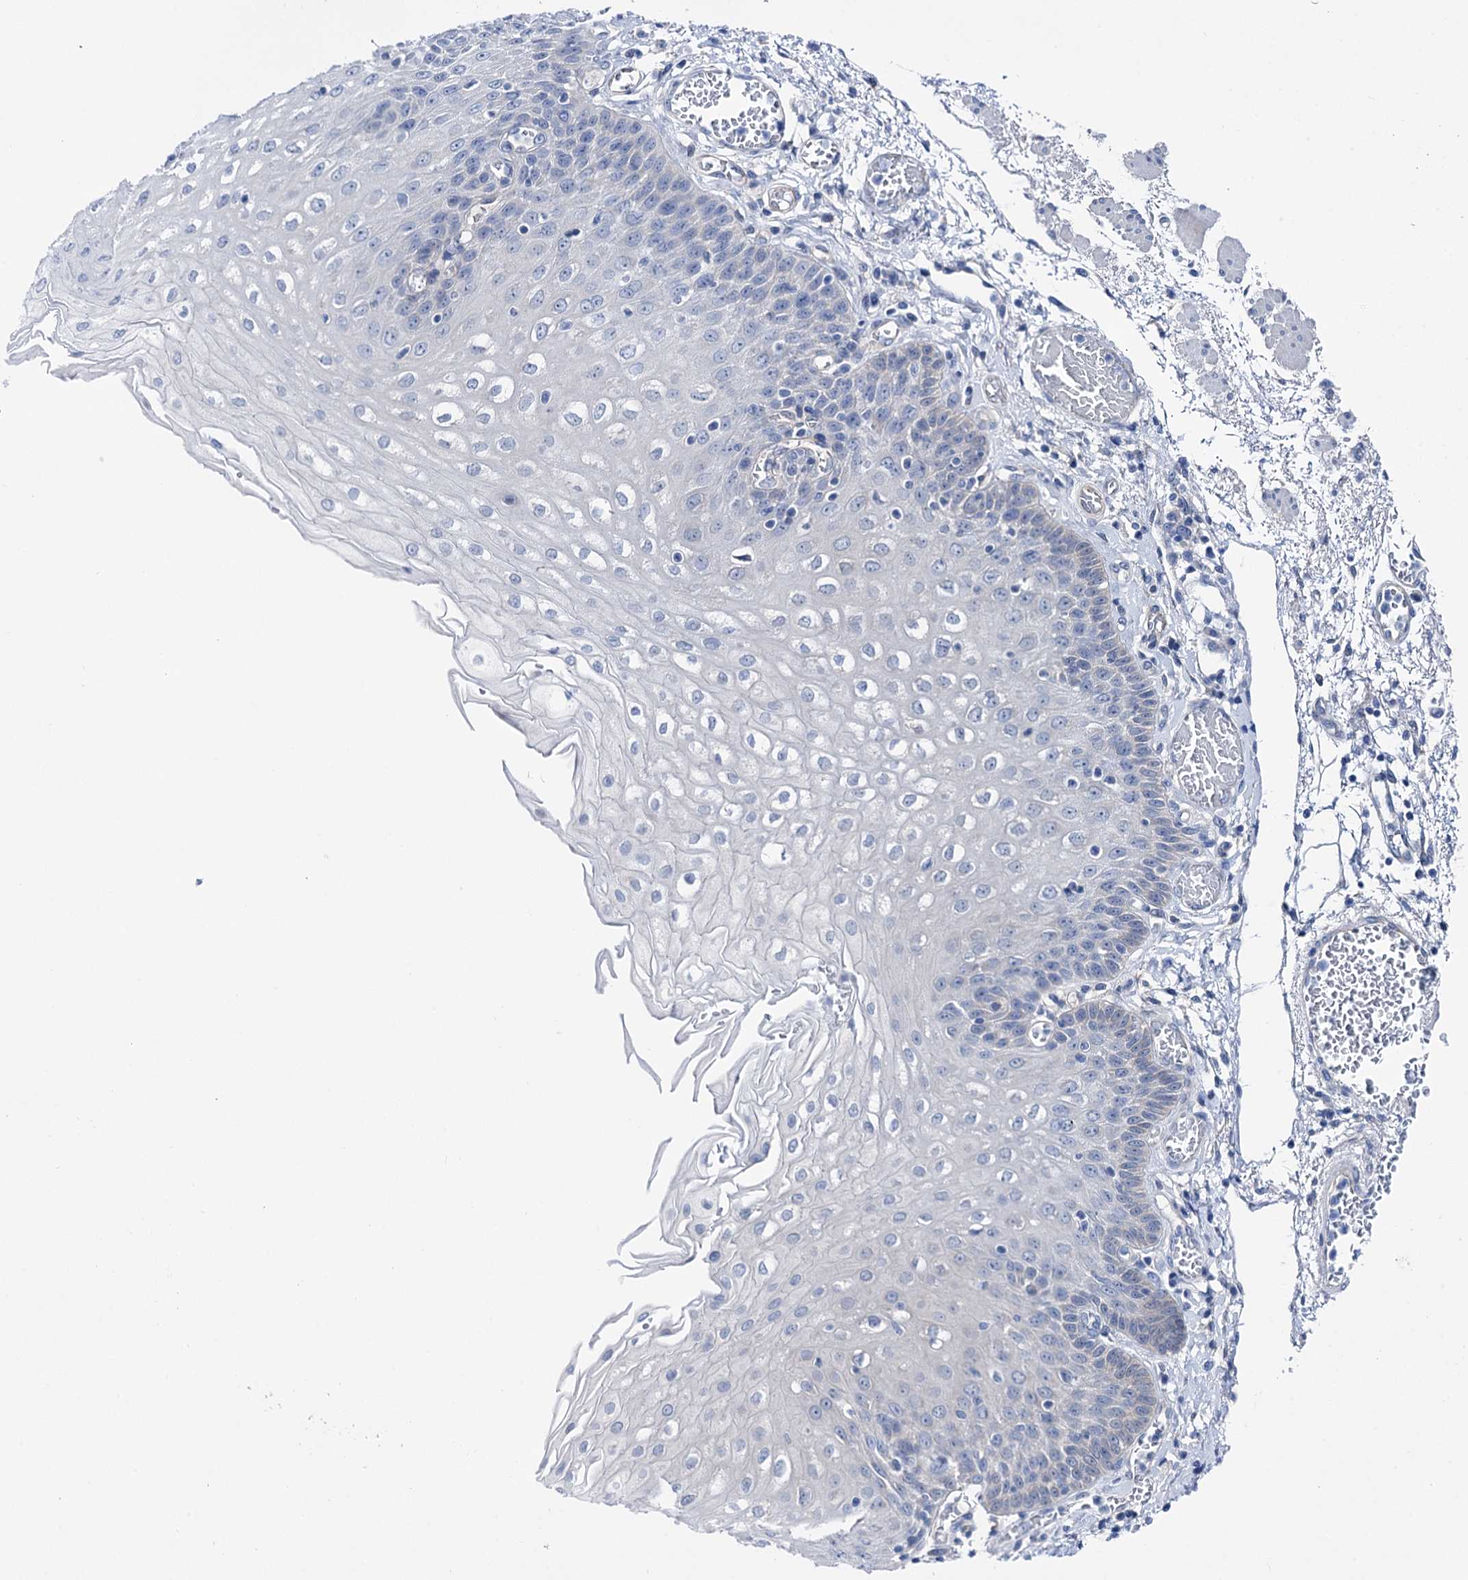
{"staining": {"intensity": "negative", "quantity": "none", "location": "none"}, "tissue": "esophagus", "cell_type": "Squamous epithelial cells", "image_type": "normal", "snomed": [{"axis": "morphology", "description": "Normal tissue, NOS"}, {"axis": "topography", "description": "Esophagus"}], "caption": "Immunohistochemistry (IHC) image of normal esophagus: human esophagus stained with DAB (3,3'-diaminobenzidine) displays no significant protein staining in squamous epithelial cells. (DAB (3,3'-diaminobenzidine) immunohistochemistry (IHC) with hematoxylin counter stain).", "gene": "SHROOM1", "patient": {"sex": "male", "age": 81}}